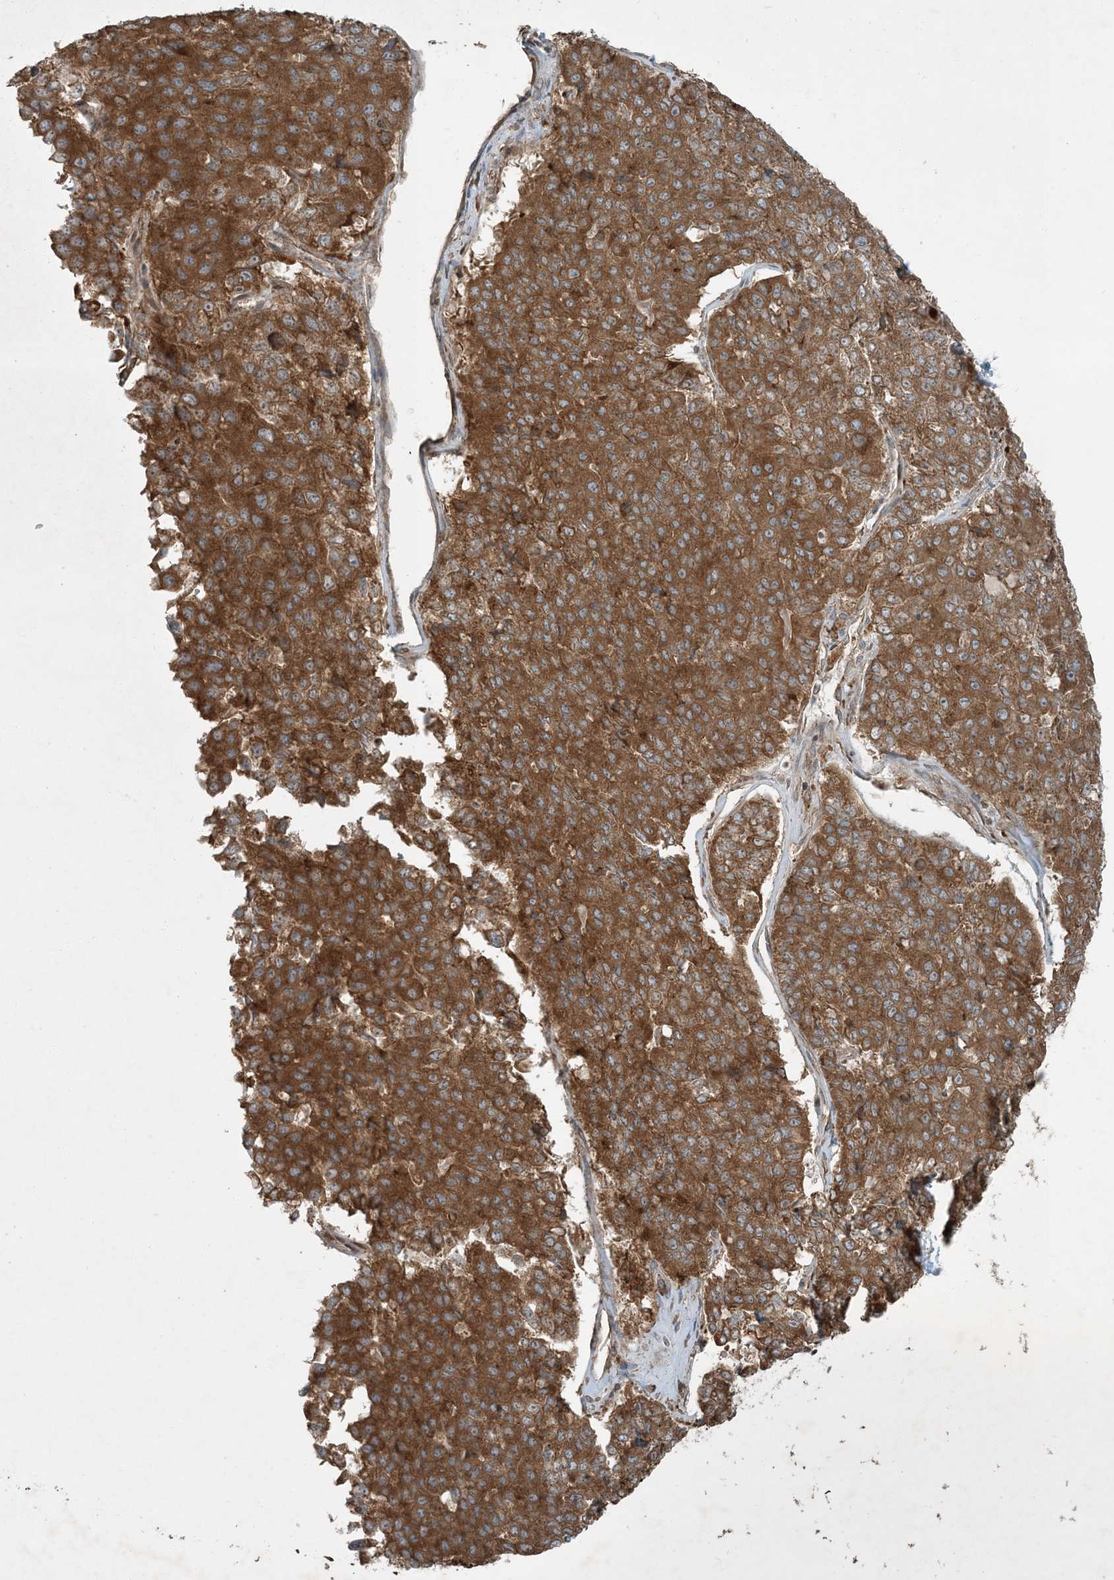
{"staining": {"intensity": "moderate", "quantity": ">75%", "location": "cytoplasmic/membranous"}, "tissue": "pancreatic cancer", "cell_type": "Tumor cells", "image_type": "cancer", "snomed": [{"axis": "morphology", "description": "Adenocarcinoma, NOS"}, {"axis": "topography", "description": "Pancreas"}], "caption": "Protein staining exhibits moderate cytoplasmic/membranous expression in approximately >75% of tumor cells in pancreatic cancer (adenocarcinoma).", "gene": "COMMD8", "patient": {"sex": "male", "age": 50}}